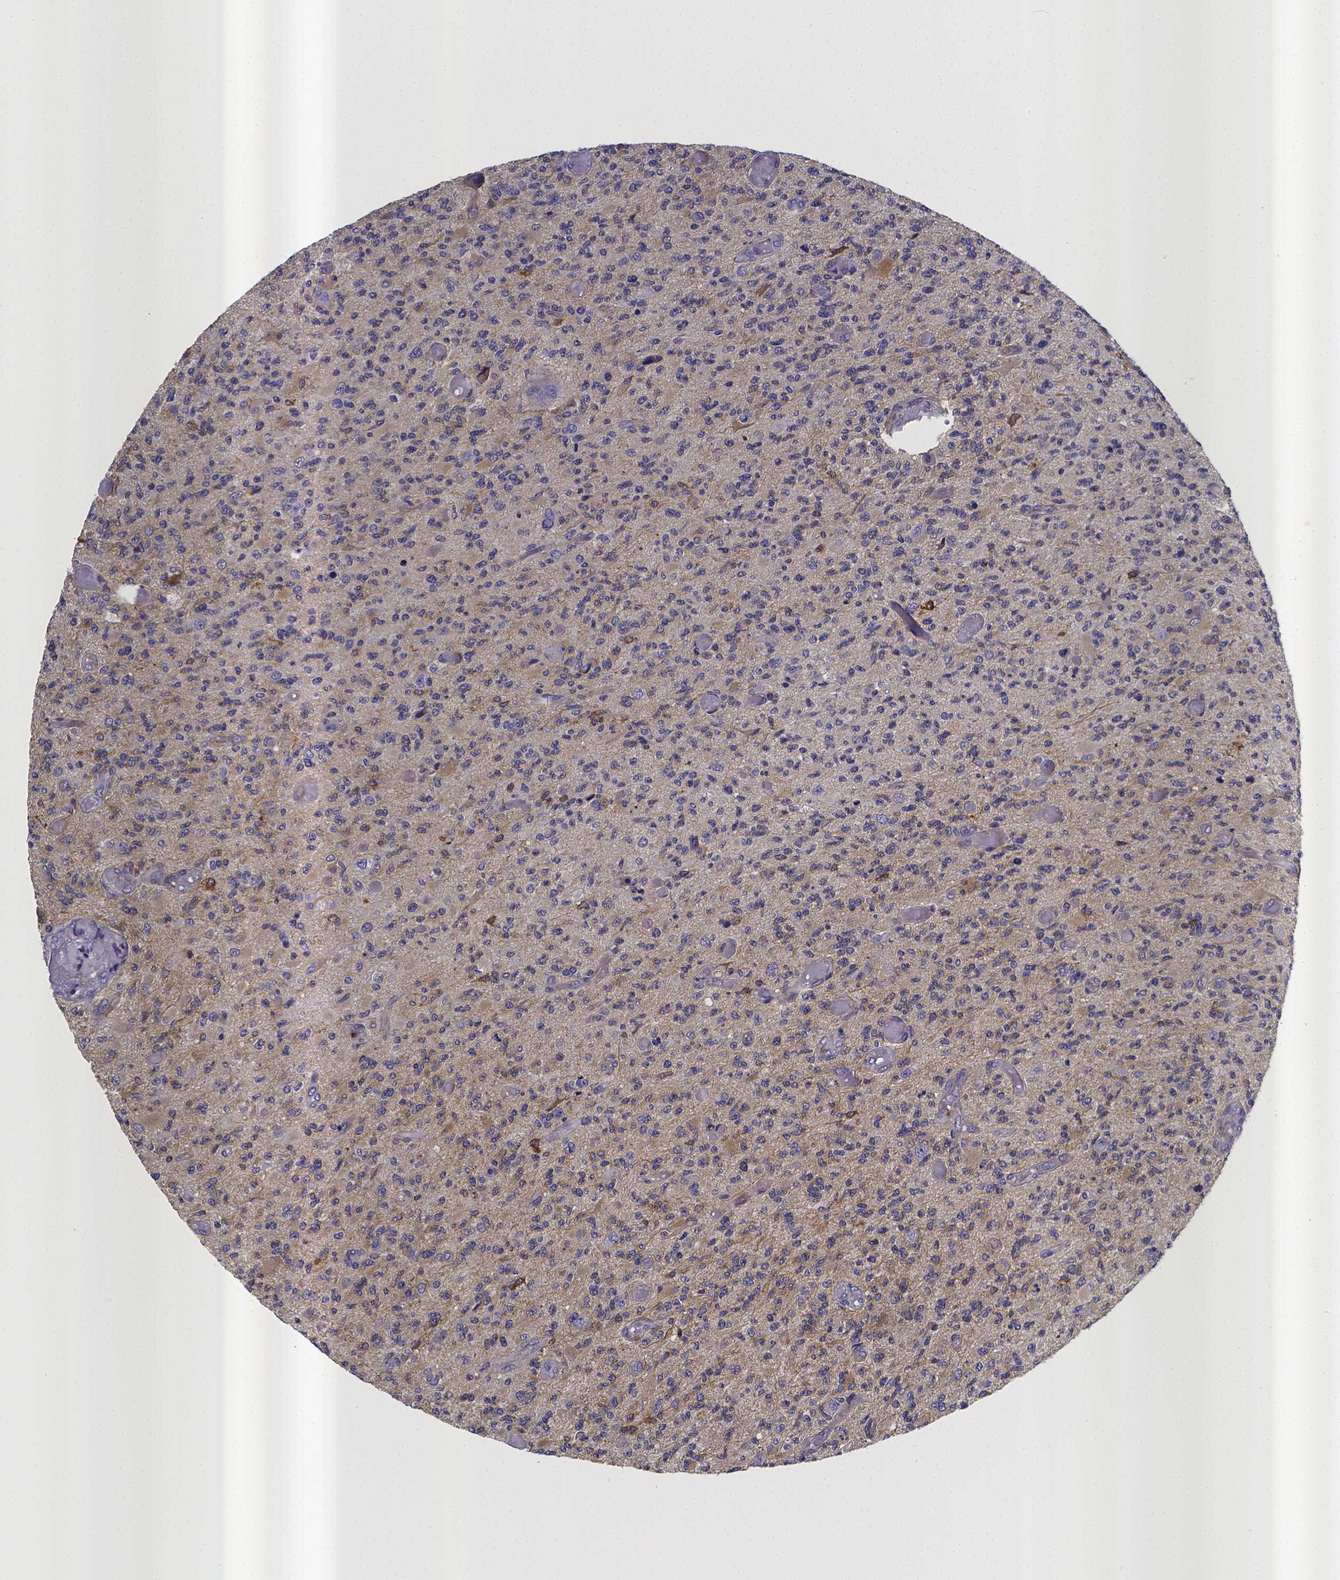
{"staining": {"intensity": "negative", "quantity": "none", "location": "none"}, "tissue": "glioma", "cell_type": "Tumor cells", "image_type": "cancer", "snomed": [{"axis": "morphology", "description": "Glioma, malignant, High grade"}, {"axis": "topography", "description": "Brain"}], "caption": "Immunohistochemical staining of human glioma displays no significant expression in tumor cells.", "gene": "RERG", "patient": {"sex": "female", "age": 63}}